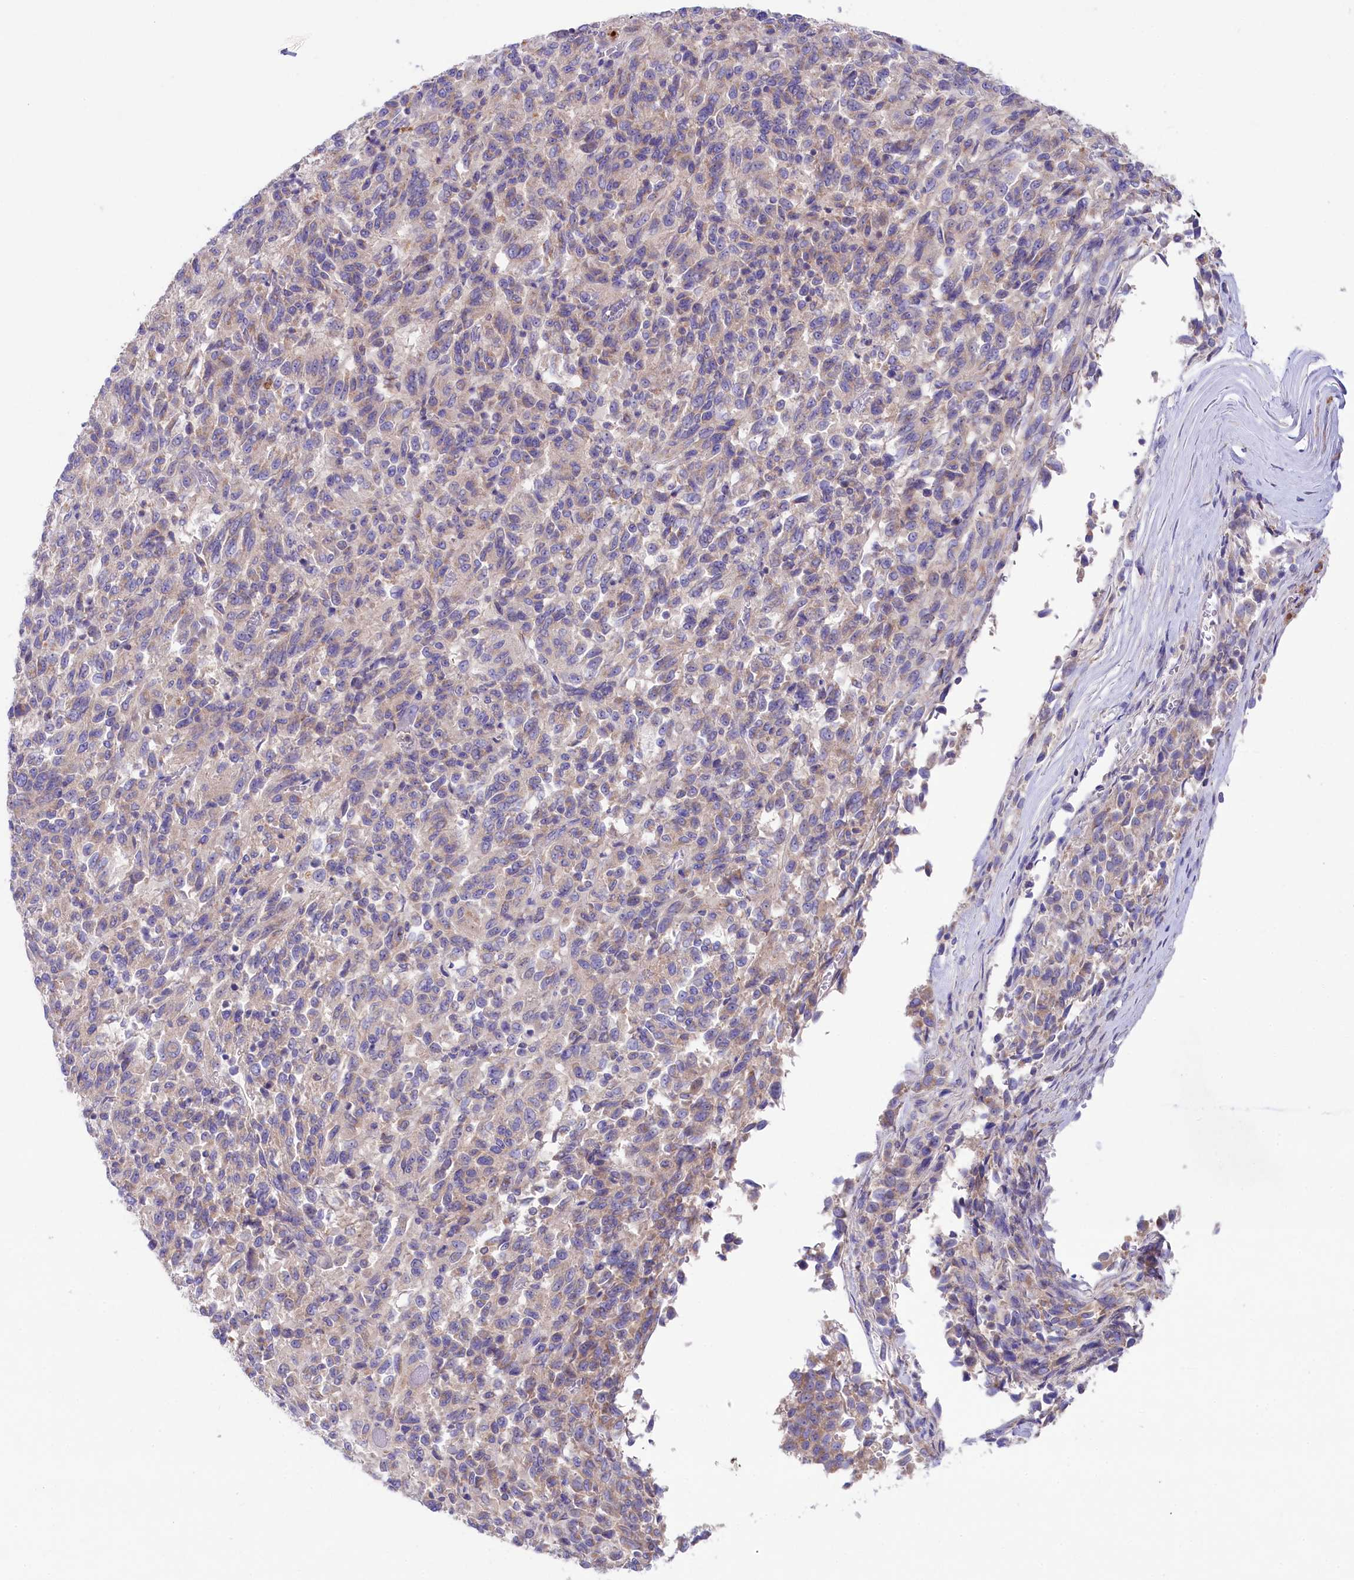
{"staining": {"intensity": "negative", "quantity": "none", "location": "none"}, "tissue": "melanoma", "cell_type": "Tumor cells", "image_type": "cancer", "snomed": [{"axis": "morphology", "description": "Malignant melanoma, Metastatic site"}, {"axis": "topography", "description": "Lung"}], "caption": "Melanoma was stained to show a protein in brown. There is no significant staining in tumor cells. The staining is performed using DAB (3,3'-diaminobenzidine) brown chromogen with nuclei counter-stained in using hematoxylin.", "gene": "VPS26B", "patient": {"sex": "male", "age": 64}}